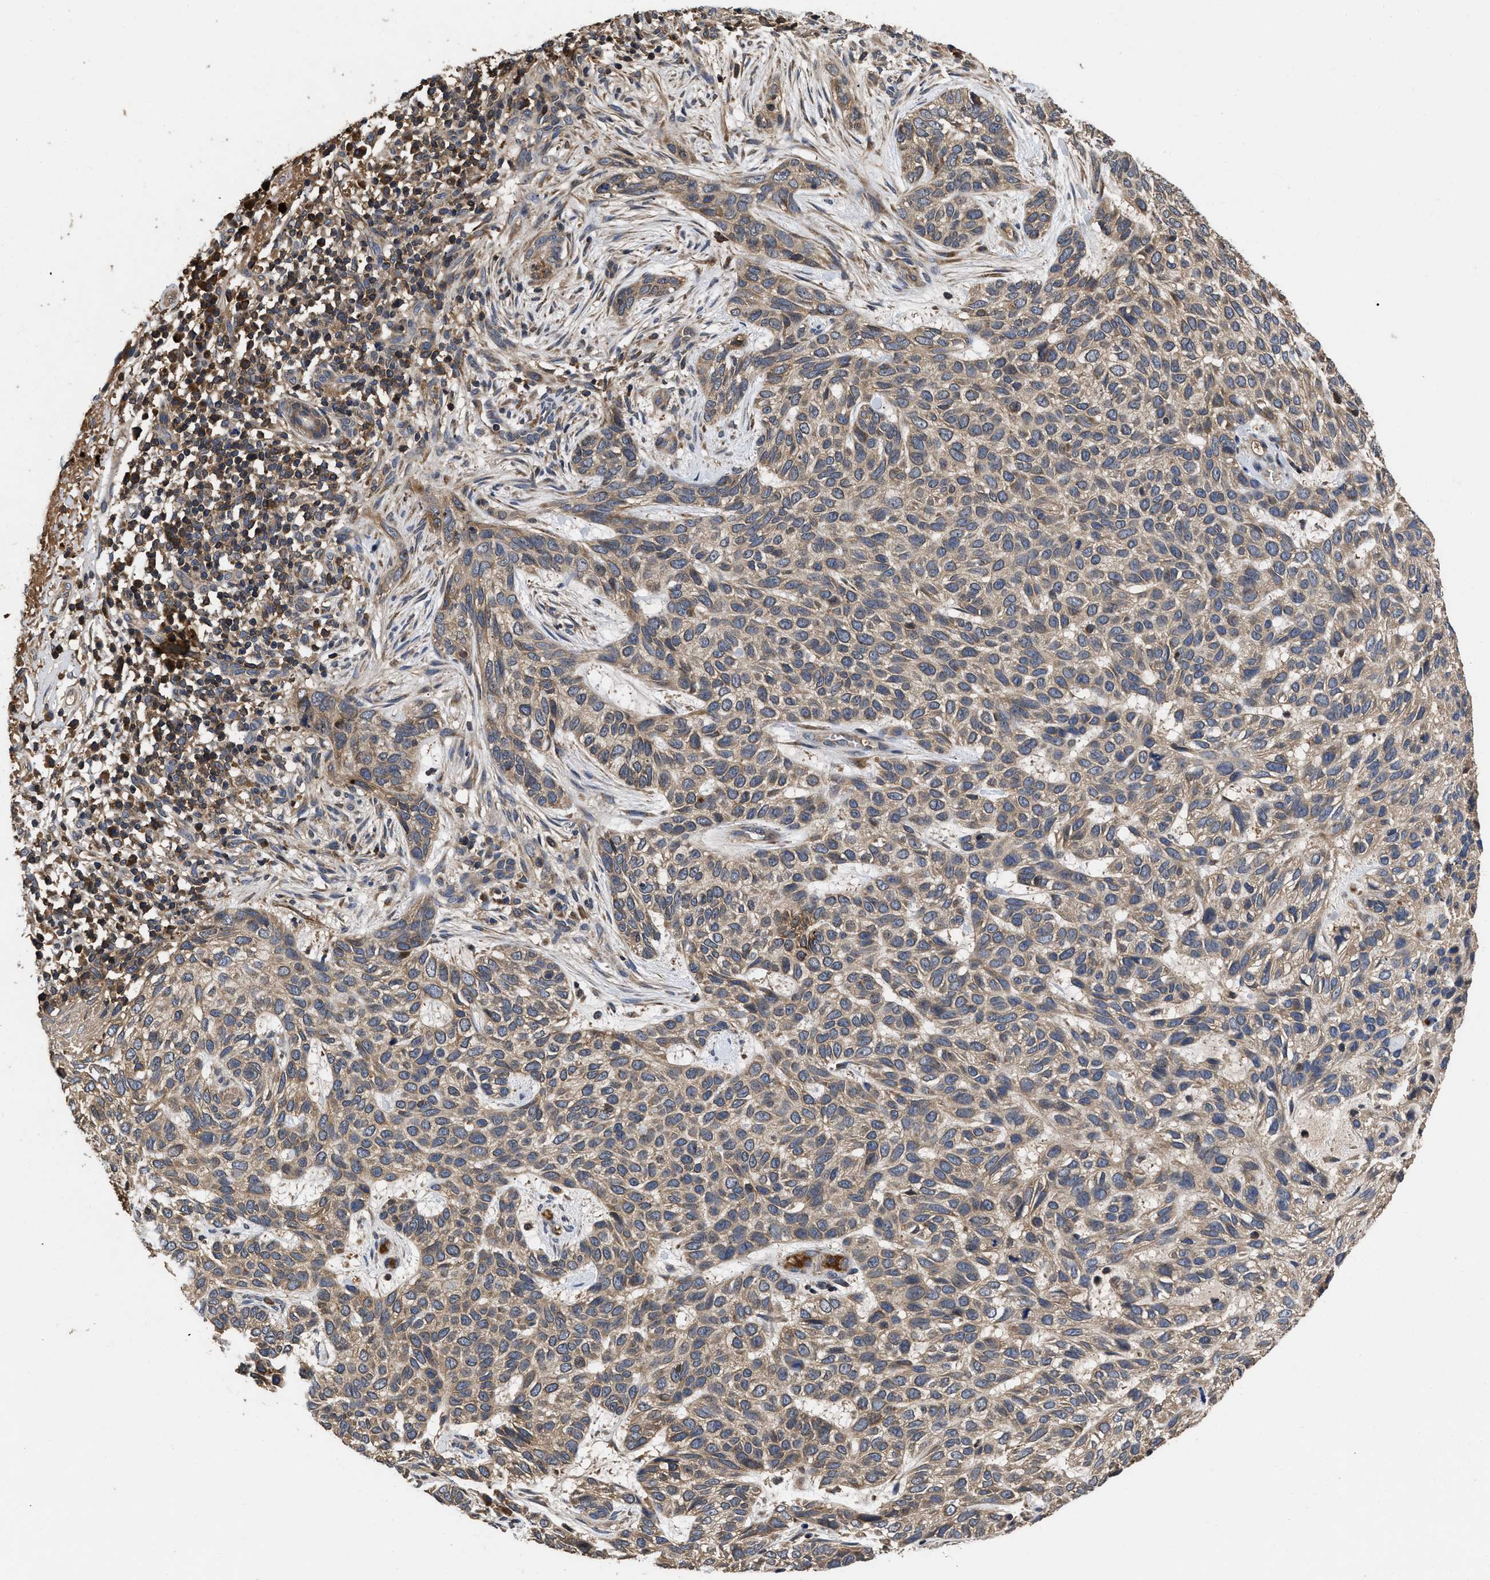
{"staining": {"intensity": "weak", "quantity": ">75%", "location": "cytoplasmic/membranous"}, "tissue": "skin cancer", "cell_type": "Tumor cells", "image_type": "cancer", "snomed": [{"axis": "morphology", "description": "Normal tissue, NOS"}, {"axis": "morphology", "description": "Basal cell carcinoma"}, {"axis": "topography", "description": "Skin"}], "caption": "Approximately >75% of tumor cells in human skin cancer (basal cell carcinoma) display weak cytoplasmic/membranous protein positivity as visualized by brown immunohistochemical staining.", "gene": "LRRC3", "patient": {"sex": "male", "age": 79}}